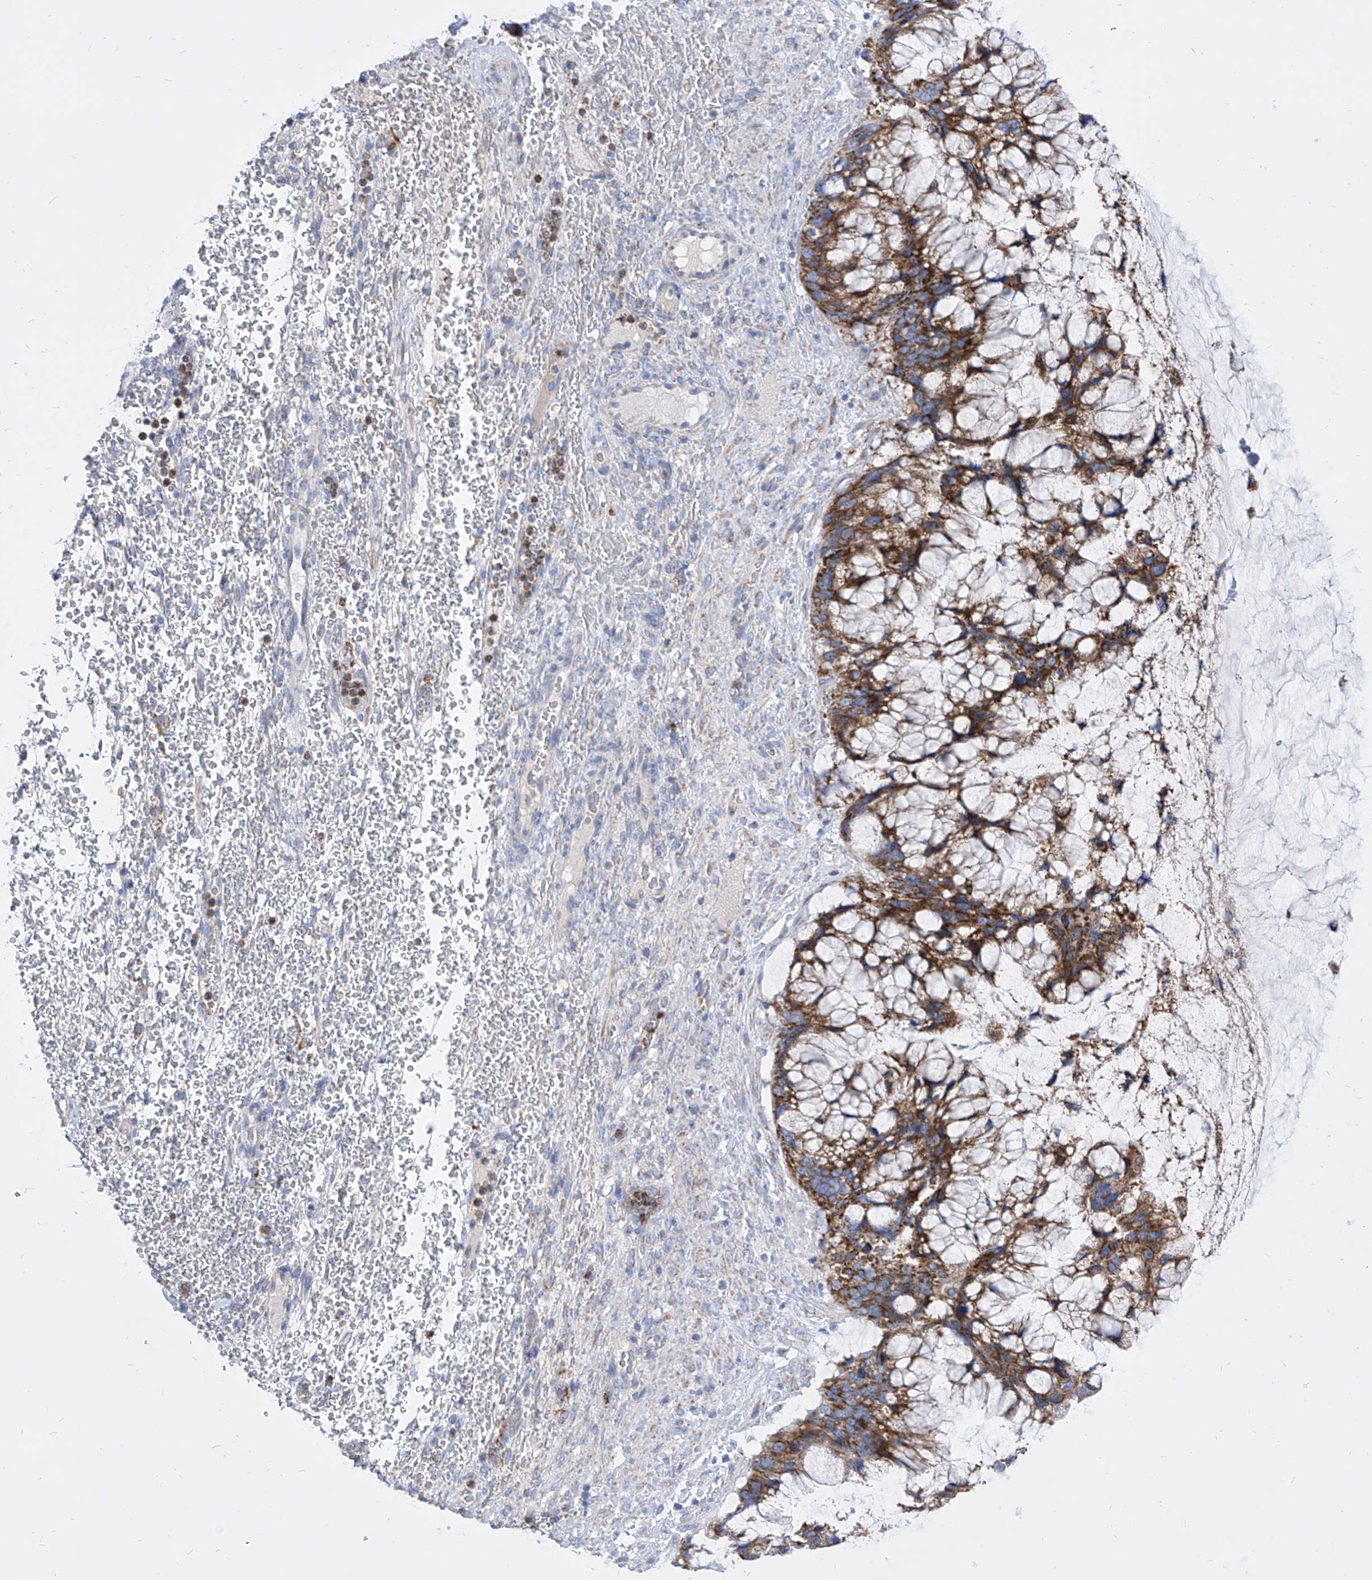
{"staining": {"intensity": "strong", "quantity": ">75%", "location": "cytoplasmic/membranous"}, "tissue": "ovarian cancer", "cell_type": "Tumor cells", "image_type": "cancer", "snomed": [{"axis": "morphology", "description": "Cystadenocarcinoma, mucinous, NOS"}, {"axis": "topography", "description": "Ovary"}], "caption": "A brown stain shows strong cytoplasmic/membranous staining of a protein in mucinous cystadenocarcinoma (ovarian) tumor cells.", "gene": "COQ3", "patient": {"sex": "female", "age": 37}}